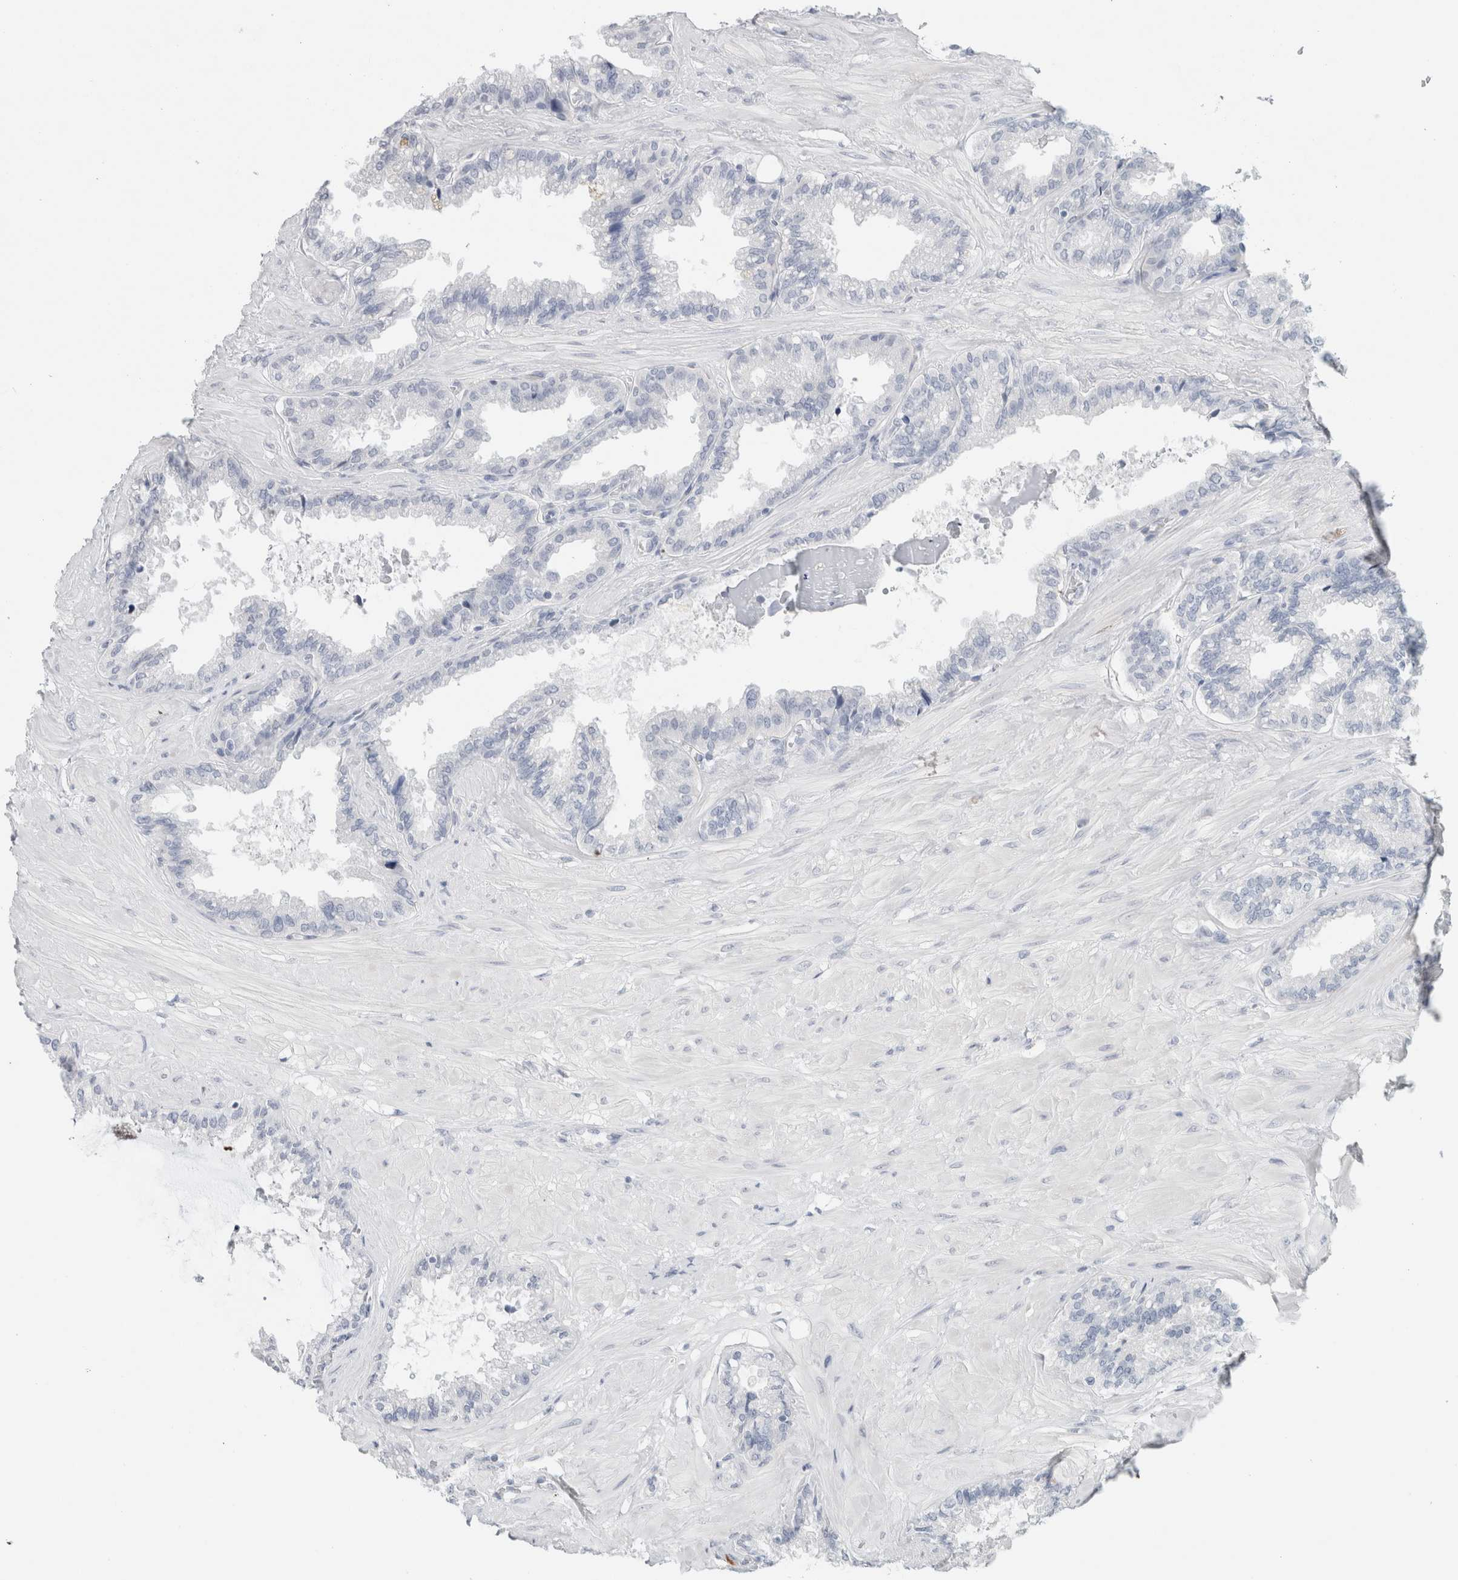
{"staining": {"intensity": "negative", "quantity": "none", "location": "none"}, "tissue": "seminal vesicle", "cell_type": "Glandular cells", "image_type": "normal", "snomed": [{"axis": "morphology", "description": "Normal tissue, NOS"}, {"axis": "topography", "description": "Seminal veicle"}], "caption": "This is an immunohistochemistry photomicrograph of normal seminal vesicle. There is no staining in glandular cells.", "gene": "IL6", "patient": {"sex": "male", "age": 46}}